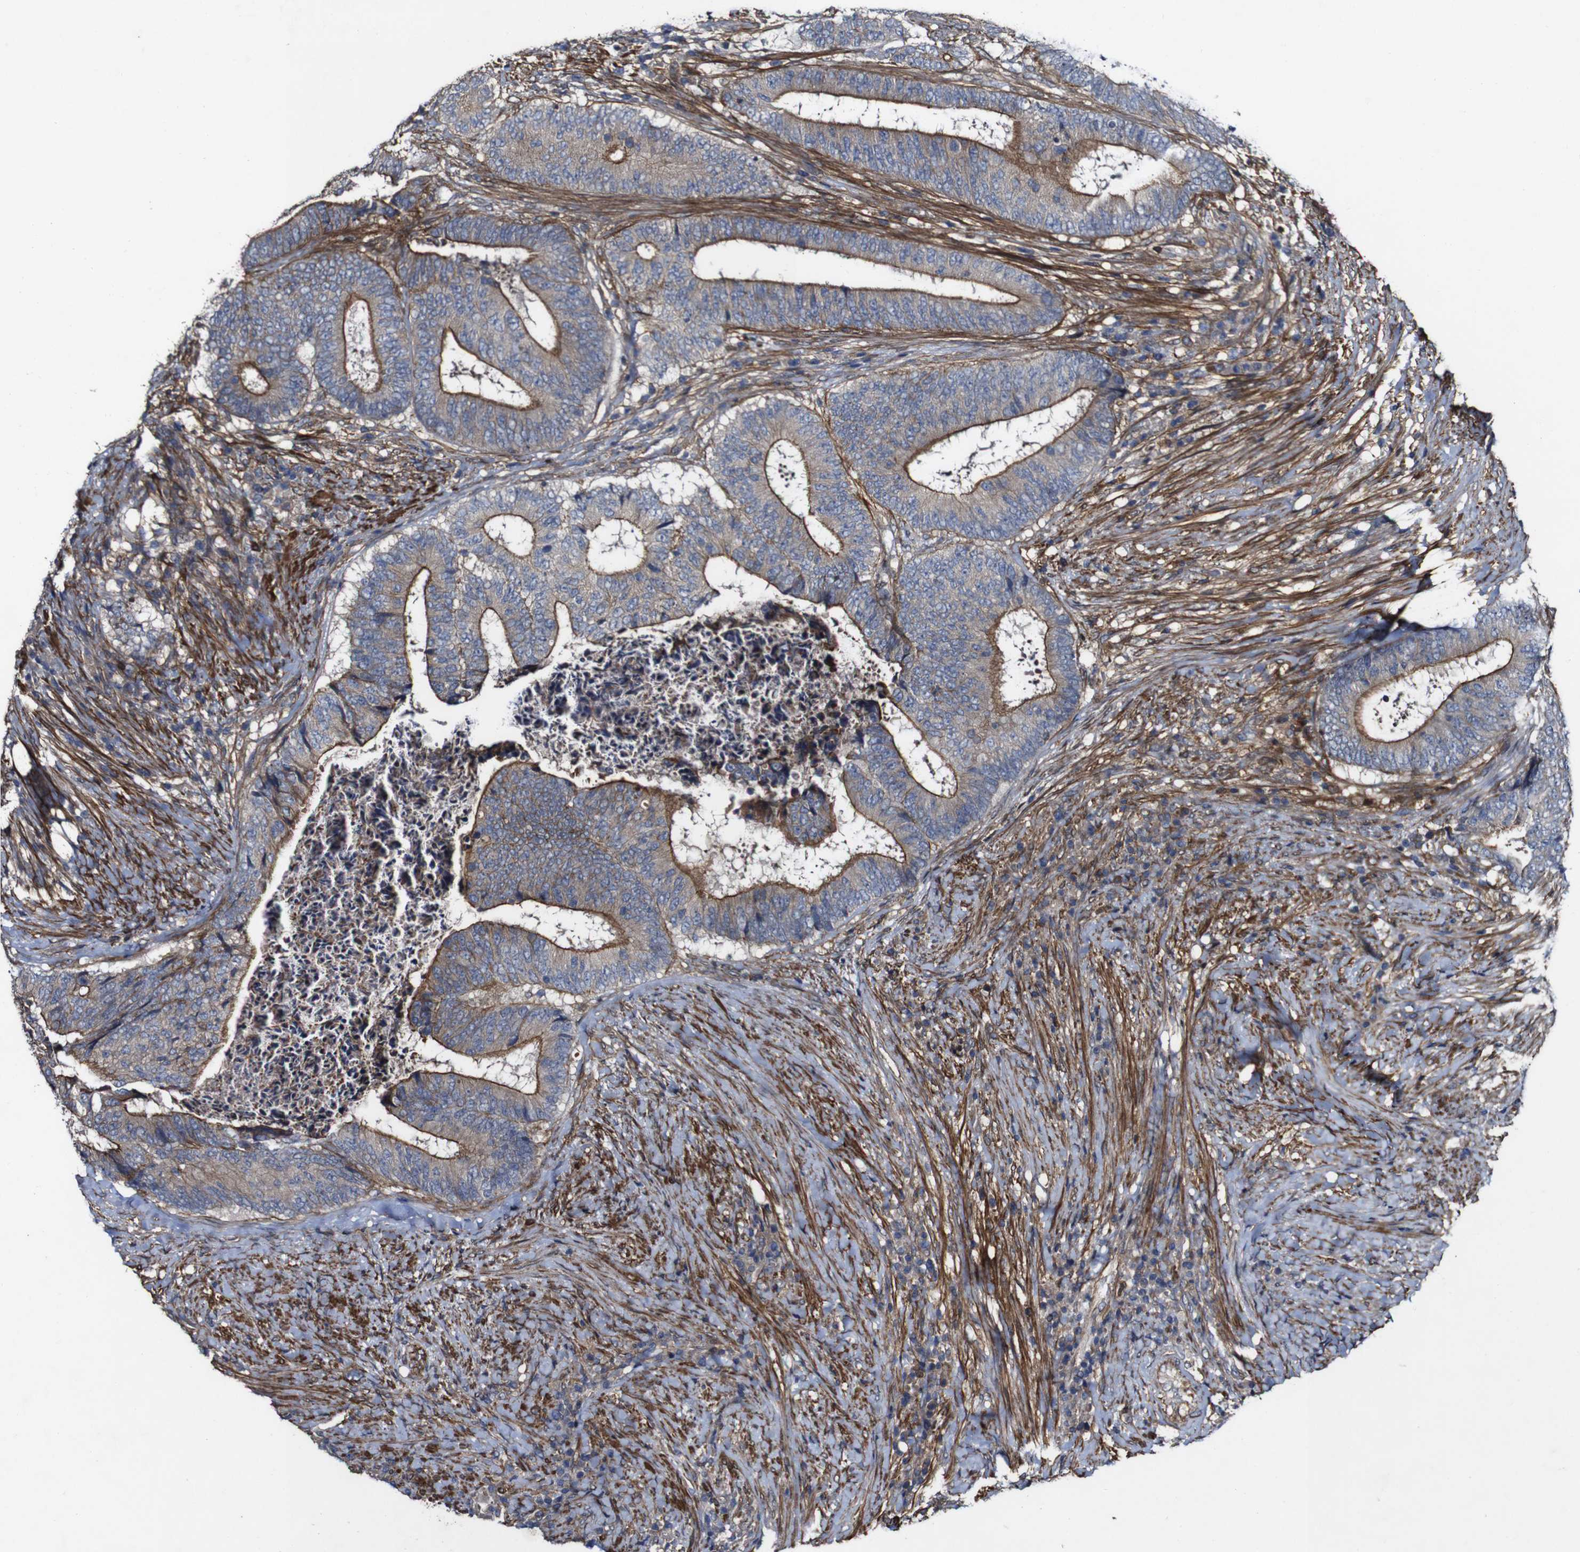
{"staining": {"intensity": "moderate", "quantity": ">75%", "location": "cytoplasmic/membranous"}, "tissue": "colorectal cancer", "cell_type": "Tumor cells", "image_type": "cancer", "snomed": [{"axis": "morphology", "description": "Adenocarcinoma, NOS"}, {"axis": "topography", "description": "Rectum"}], "caption": "This is an image of immunohistochemistry (IHC) staining of colorectal cancer, which shows moderate staining in the cytoplasmic/membranous of tumor cells.", "gene": "GSDME", "patient": {"sex": "male", "age": 72}}